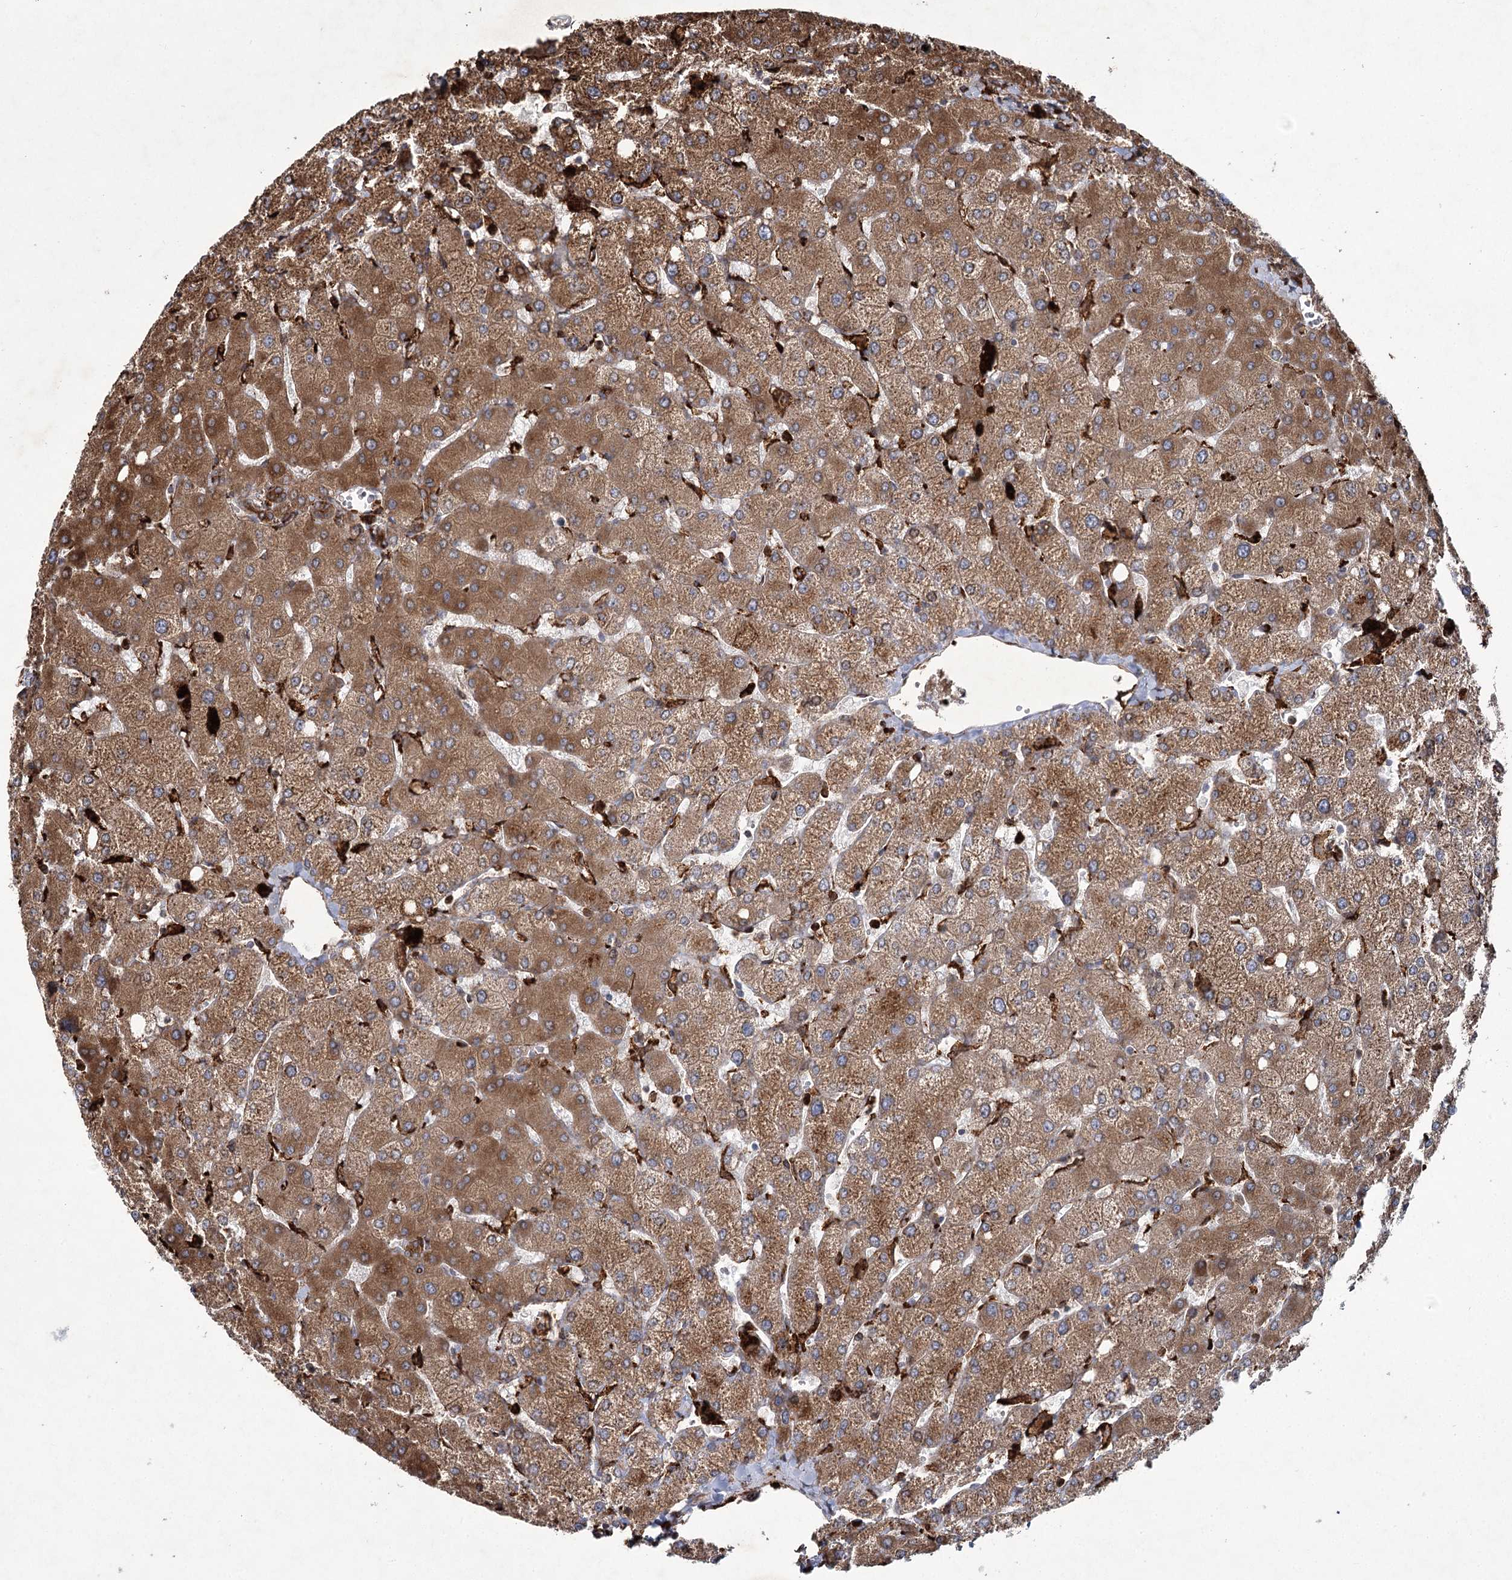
{"staining": {"intensity": "moderate", "quantity": ">75%", "location": "cytoplasmic/membranous"}, "tissue": "liver", "cell_type": "Cholangiocytes", "image_type": "normal", "snomed": [{"axis": "morphology", "description": "Normal tissue, NOS"}, {"axis": "topography", "description": "Liver"}], "caption": "The photomicrograph exhibits a brown stain indicating the presence of a protein in the cytoplasmic/membranous of cholangiocytes in liver.", "gene": "DCUN1D4", "patient": {"sex": "female", "age": 54}}